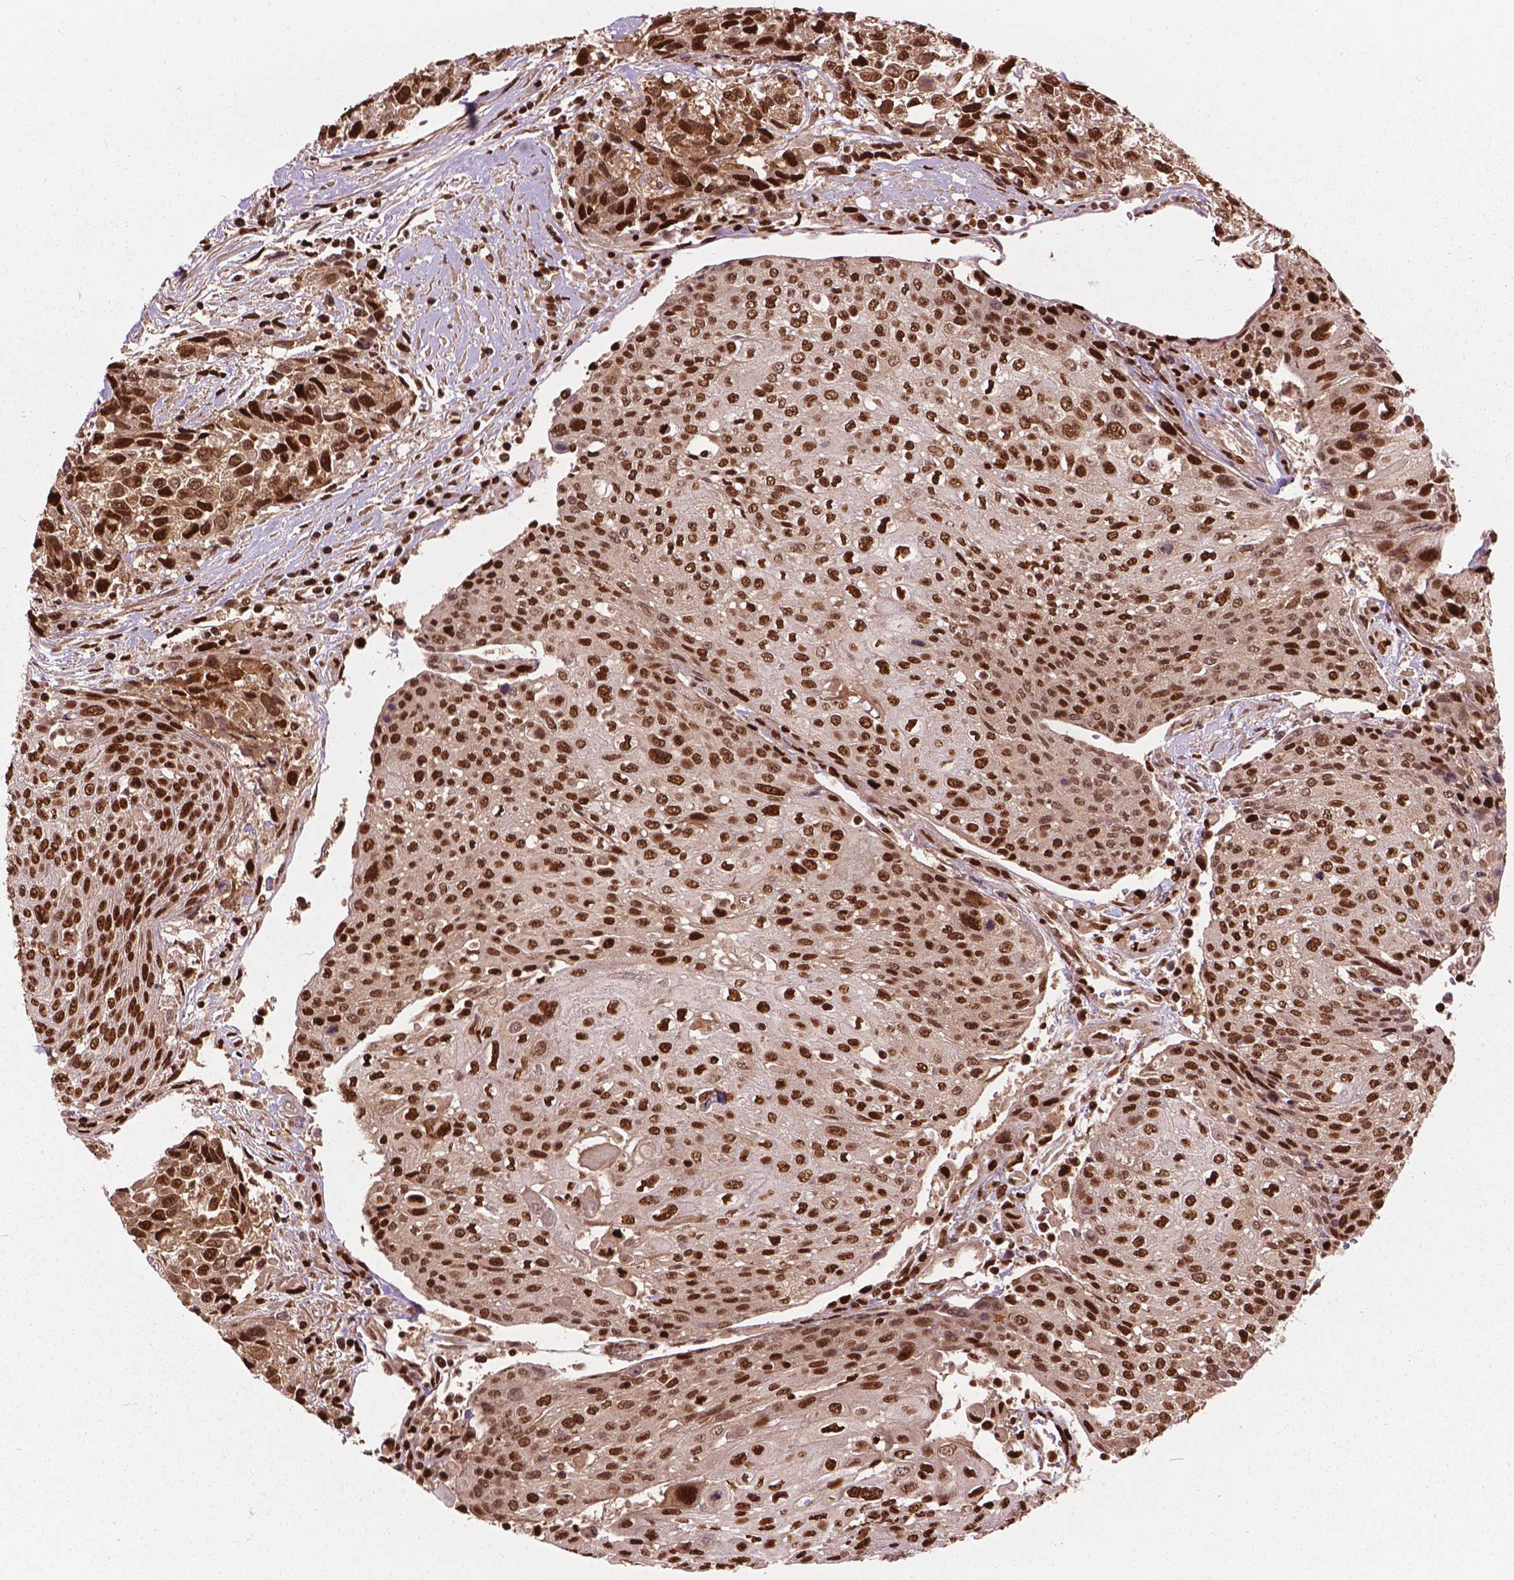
{"staining": {"intensity": "strong", "quantity": ">75%", "location": "cytoplasmic/membranous,nuclear"}, "tissue": "urothelial cancer", "cell_type": "Tumor cells", "image_type": "cancer", "snomed": [{"axis": "morphology", "description": "Urothelial carcinoma, High grade"}, {"axis": "topography", "description": "Urinary bladder"}], "caption": "DAB (3,3'-diaminobenzidine) immunohistochemical staining of human urothelial cancer displays strong cytoplasmic/membranous and nuclear protein positivity in about >75% of tumor cells.", "gene": "ANP32B", "patient": {"sex": "female", "age": 70}}